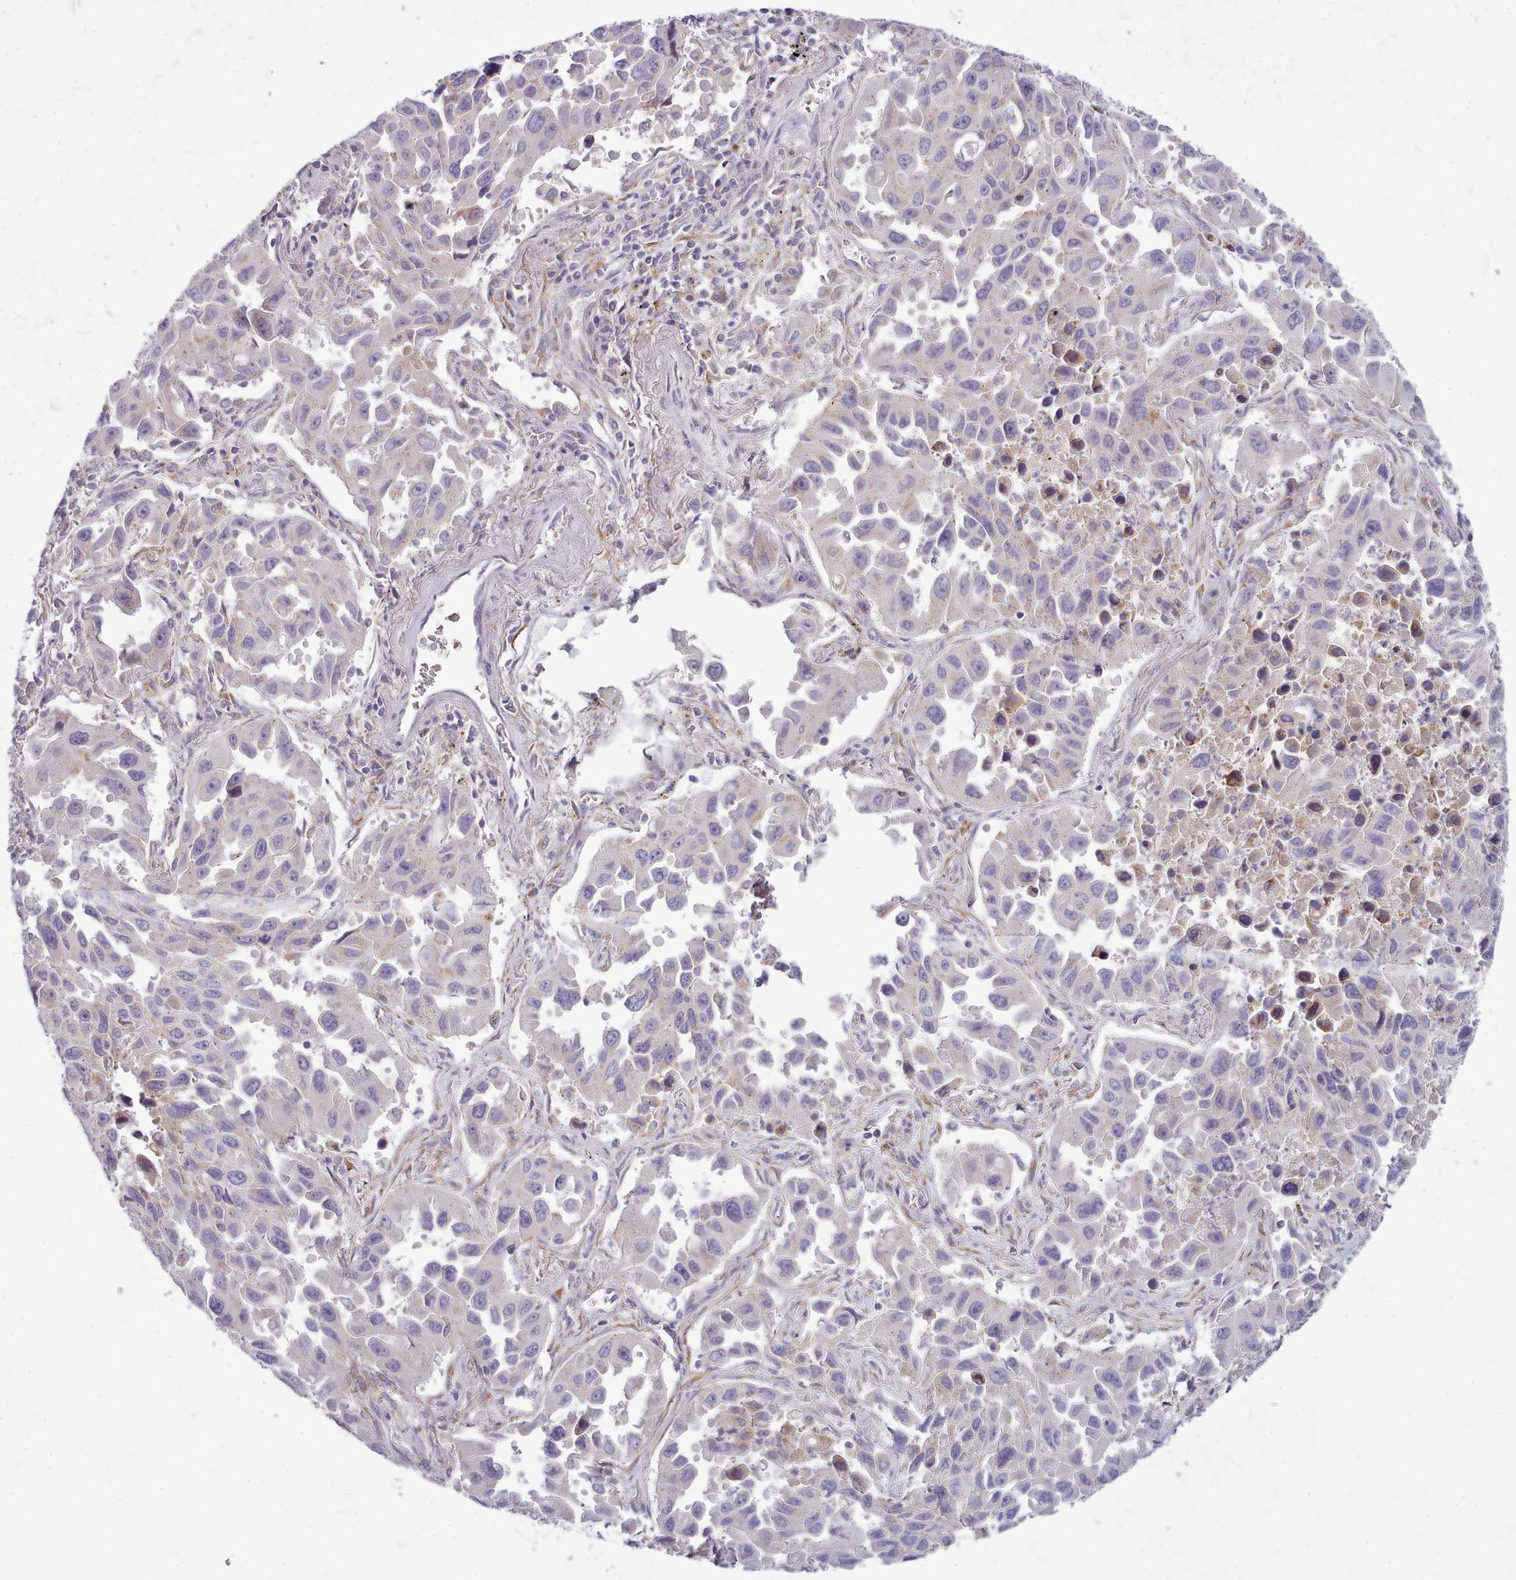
{"staining": {"intensity": "negative", "quantity": "none", "location": "none"}, "tissue": "lung cancer", "cell_type": "Tumor cells", "image_type": "cancer", "snomed": [{"axis": "morphology", "description": "Adenocarcinoma, NOS"}, {"axis": "topography", "description": "Lung"}], "caption": "IHC micrograph of neoplastic tissue: lung cancer stained with DAB (3,3'-diaminobenzidine) exhibits no significant protein expression in tumor cells.", "gene": "MYRFL", "patient": {"sex": "male", "age": 66}}